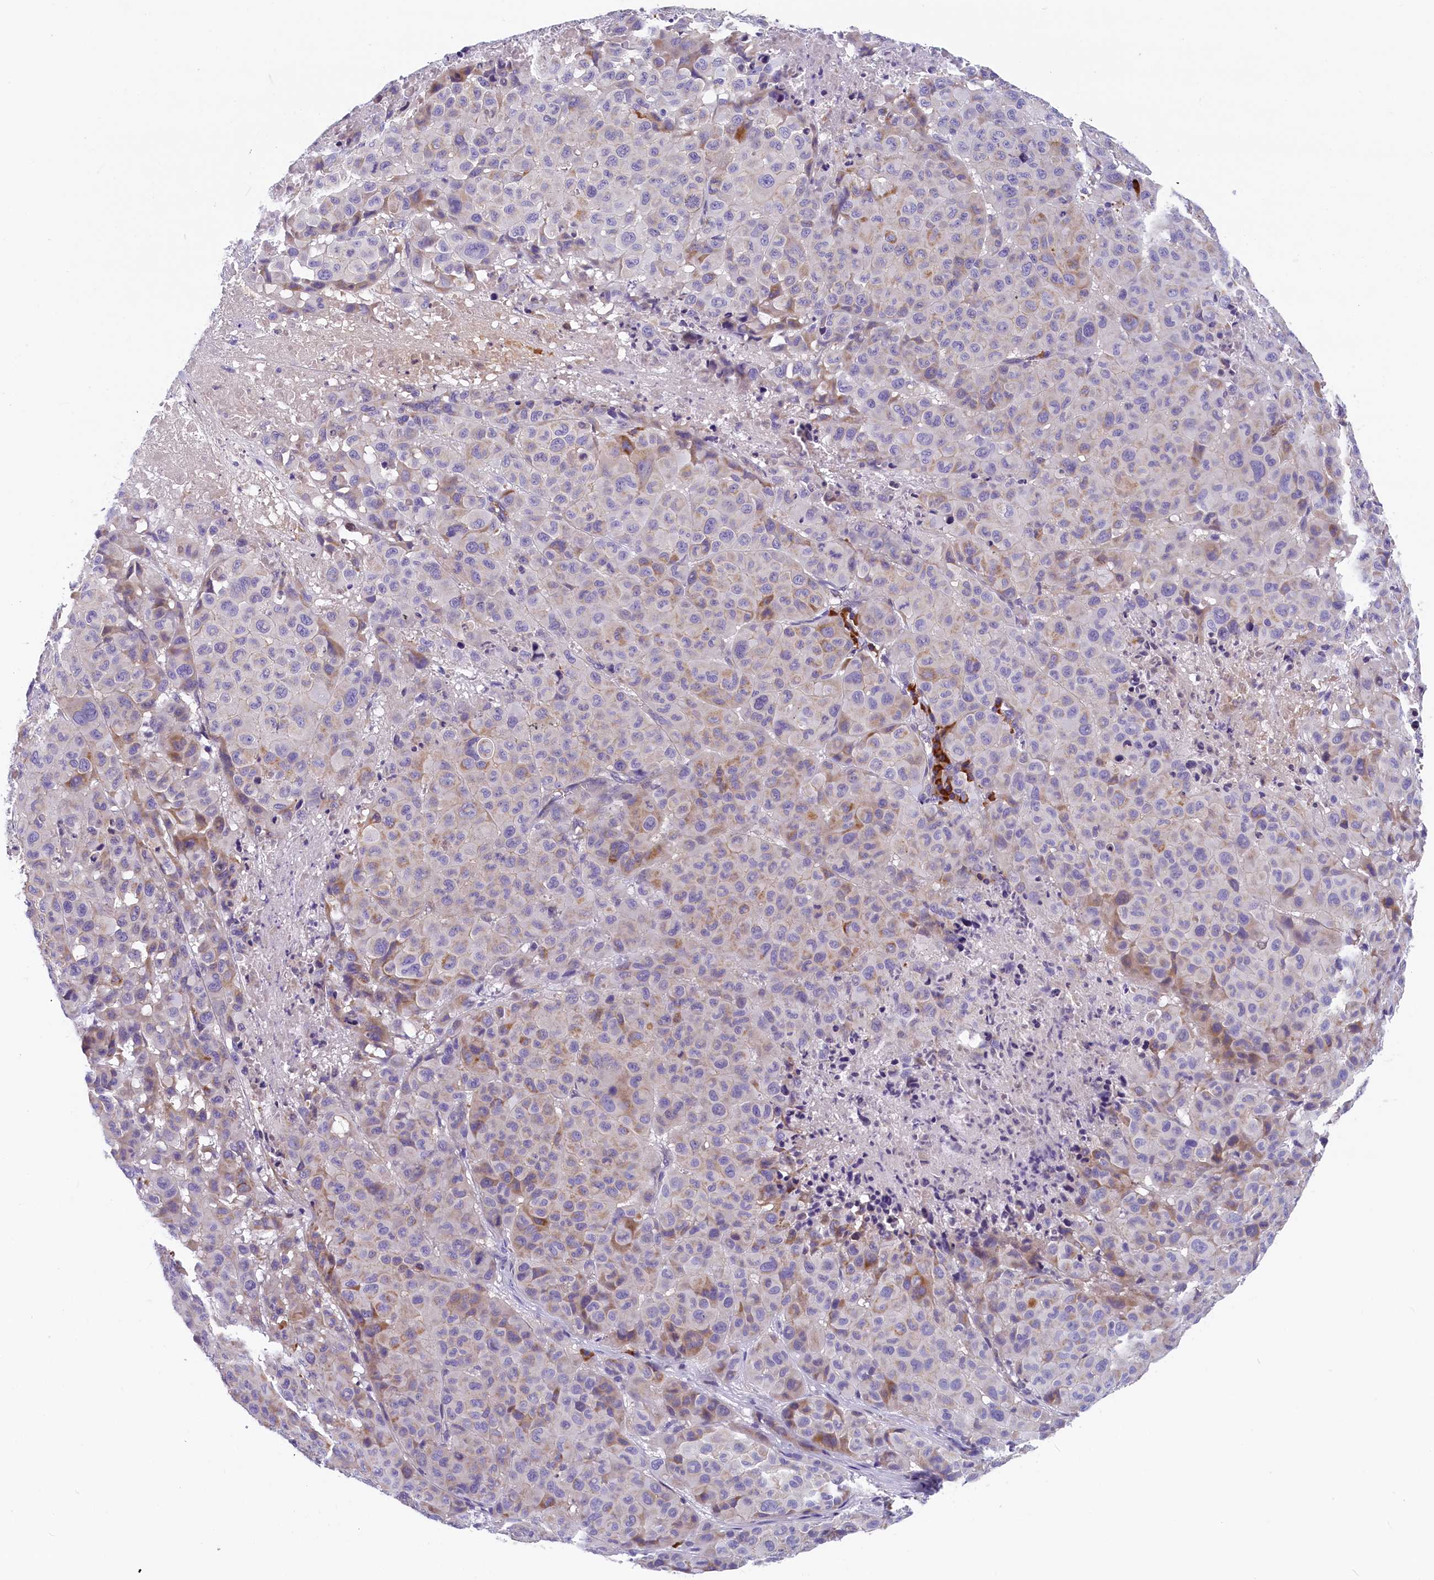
{"staining": {"intensity": "weak", "quantity": "<25%", "location": "cytoplasmic/membranous"}, "tissue": "melanoma", "cell_type": "Tumor cells", "image_type": "cancer", "snomed": [{"axis": "morphology", "description": "Malignant melanoma, NOS"}, {"axis": "topography", "description": "Skin"}], "caption": "DAB (3,3'-diaminobenzidine) immunohistochemical staining of melanoma shows no significant positivity in tumor cells.", "gene": "BCL2L13", "patient": {"sex": "male", "age": 73}}